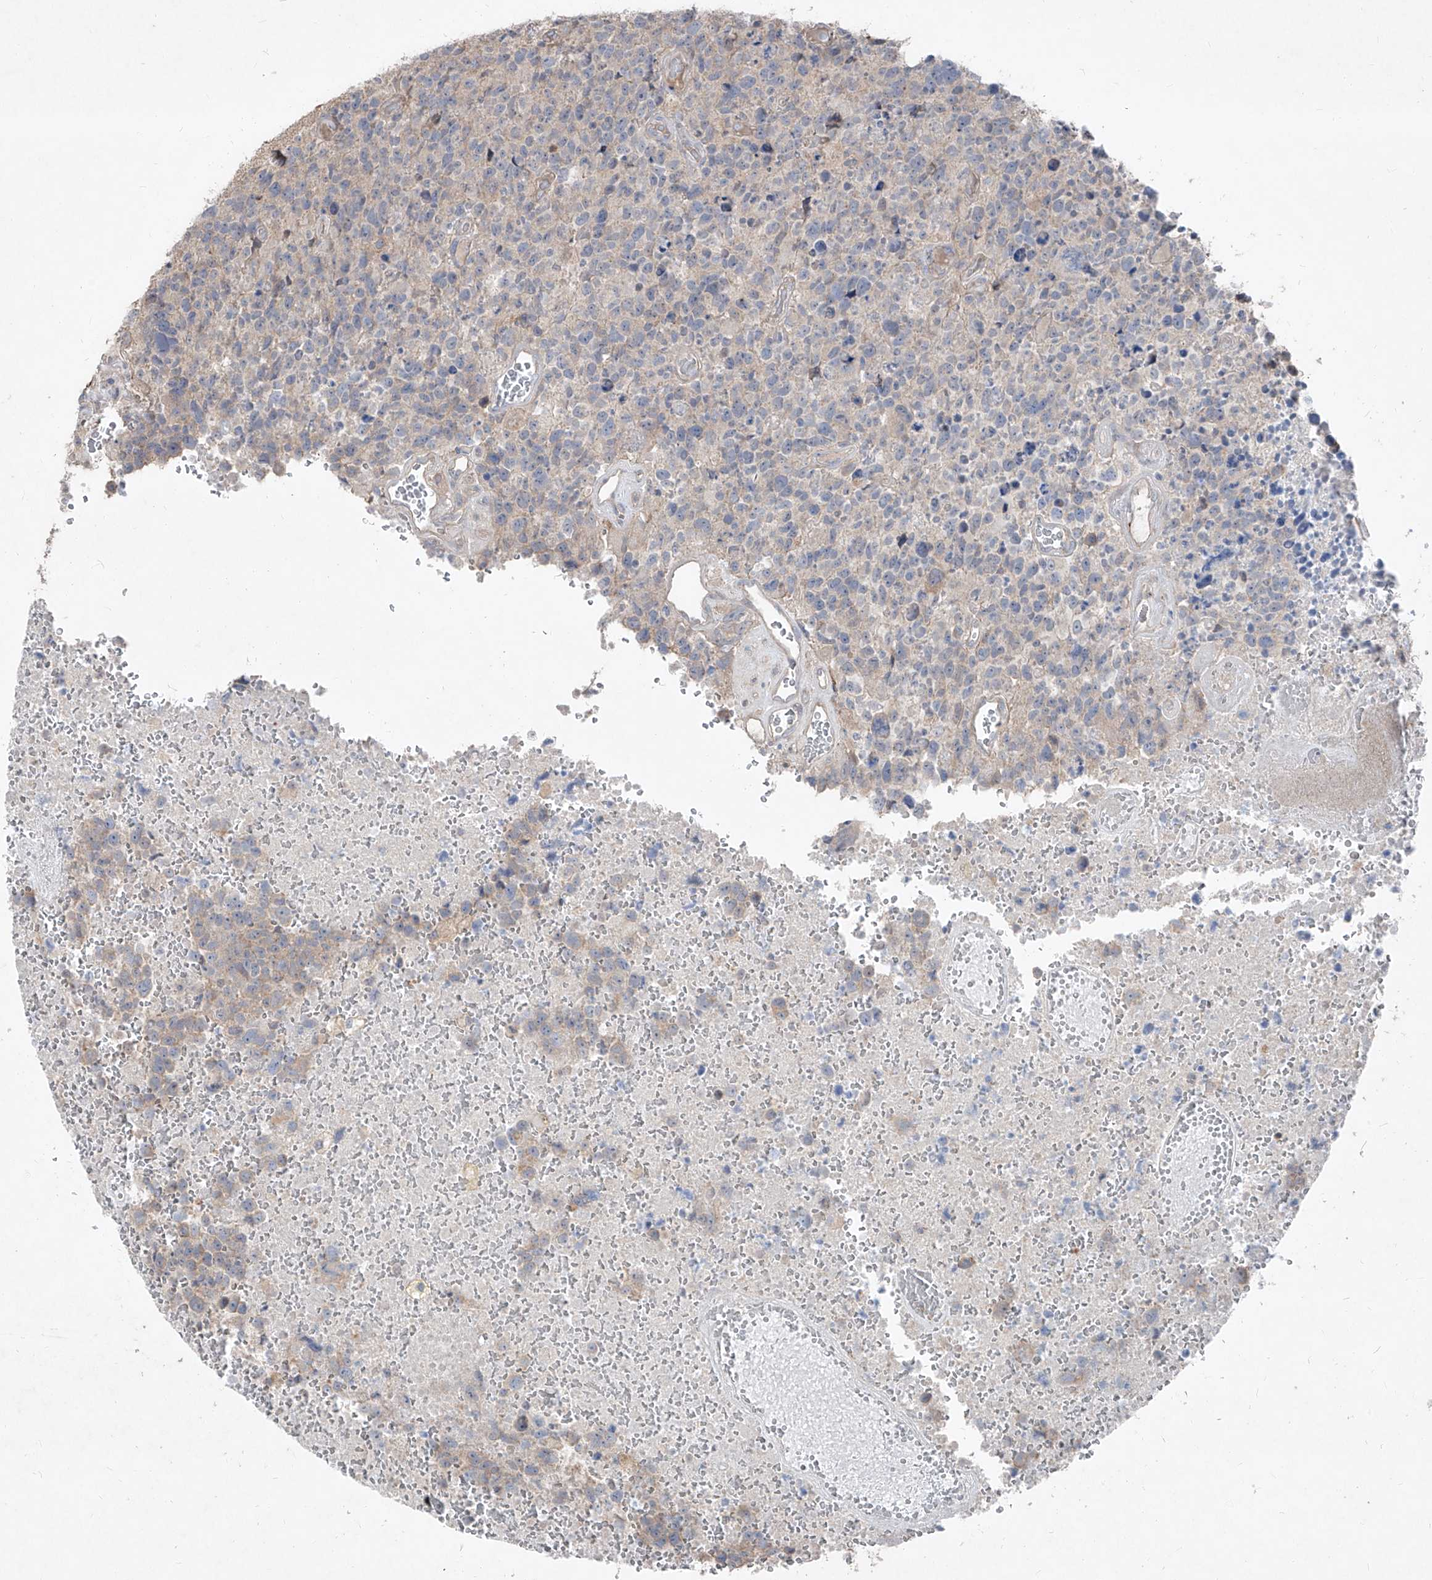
{"staining": {"intensity": "negative", "quantity": "none", "location": "none"}, "tissue": "glioma", "cell_type": "Tumor cells", "image_type": "cancer", "snomed": [{"axis": "morphology", "description": "Glioma, malignant, High grade"}, {"axis": "topography", "description": "Brain"}], "caption": "Protein analysis of malignant glioma (high-grade) shows no significant positivity in tumor cells.", "gene": "UFD1", "patient": {"sex": "male", "age": 69}}